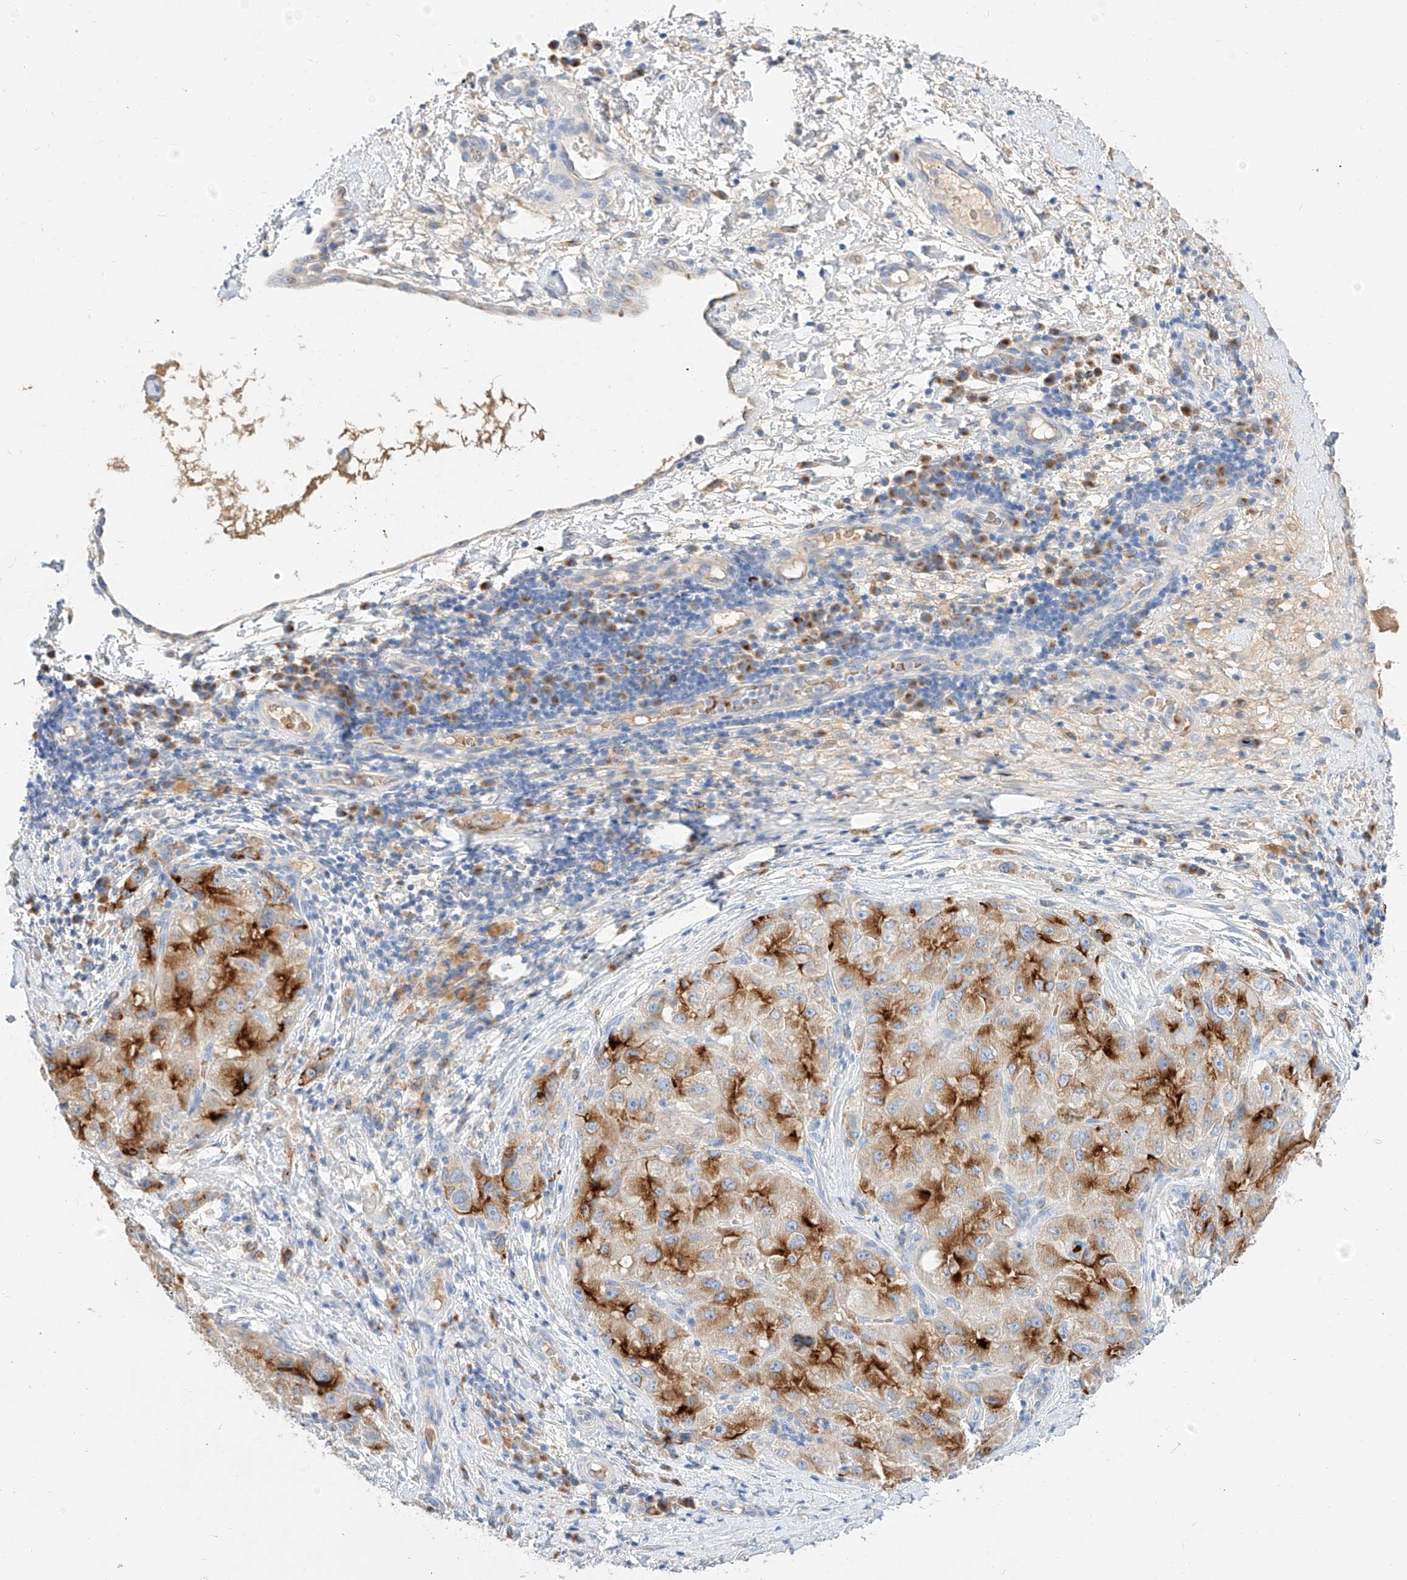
{"staining": {"intensity": "moderate", "quantity": ">75%", "location": "cytoplasmic/membranous"}, "tissue": "liver cancer", "cell_type": "Tumor cells", "image_type": "cancer", "snomed": [{"axis": "morphology", "description": "Carcinoma, Hepatocellular, NOS"}, {"axis": "topography", "description": "Liver"}], "caption": "Liver cancer stained with immunohistochemistry (IHC) exhibits moderate cytoplasmic/membranous positivity in about >75% of tumor cells.", "gene": "MAP7", "patient": {"sex": "male", "age": 80}}